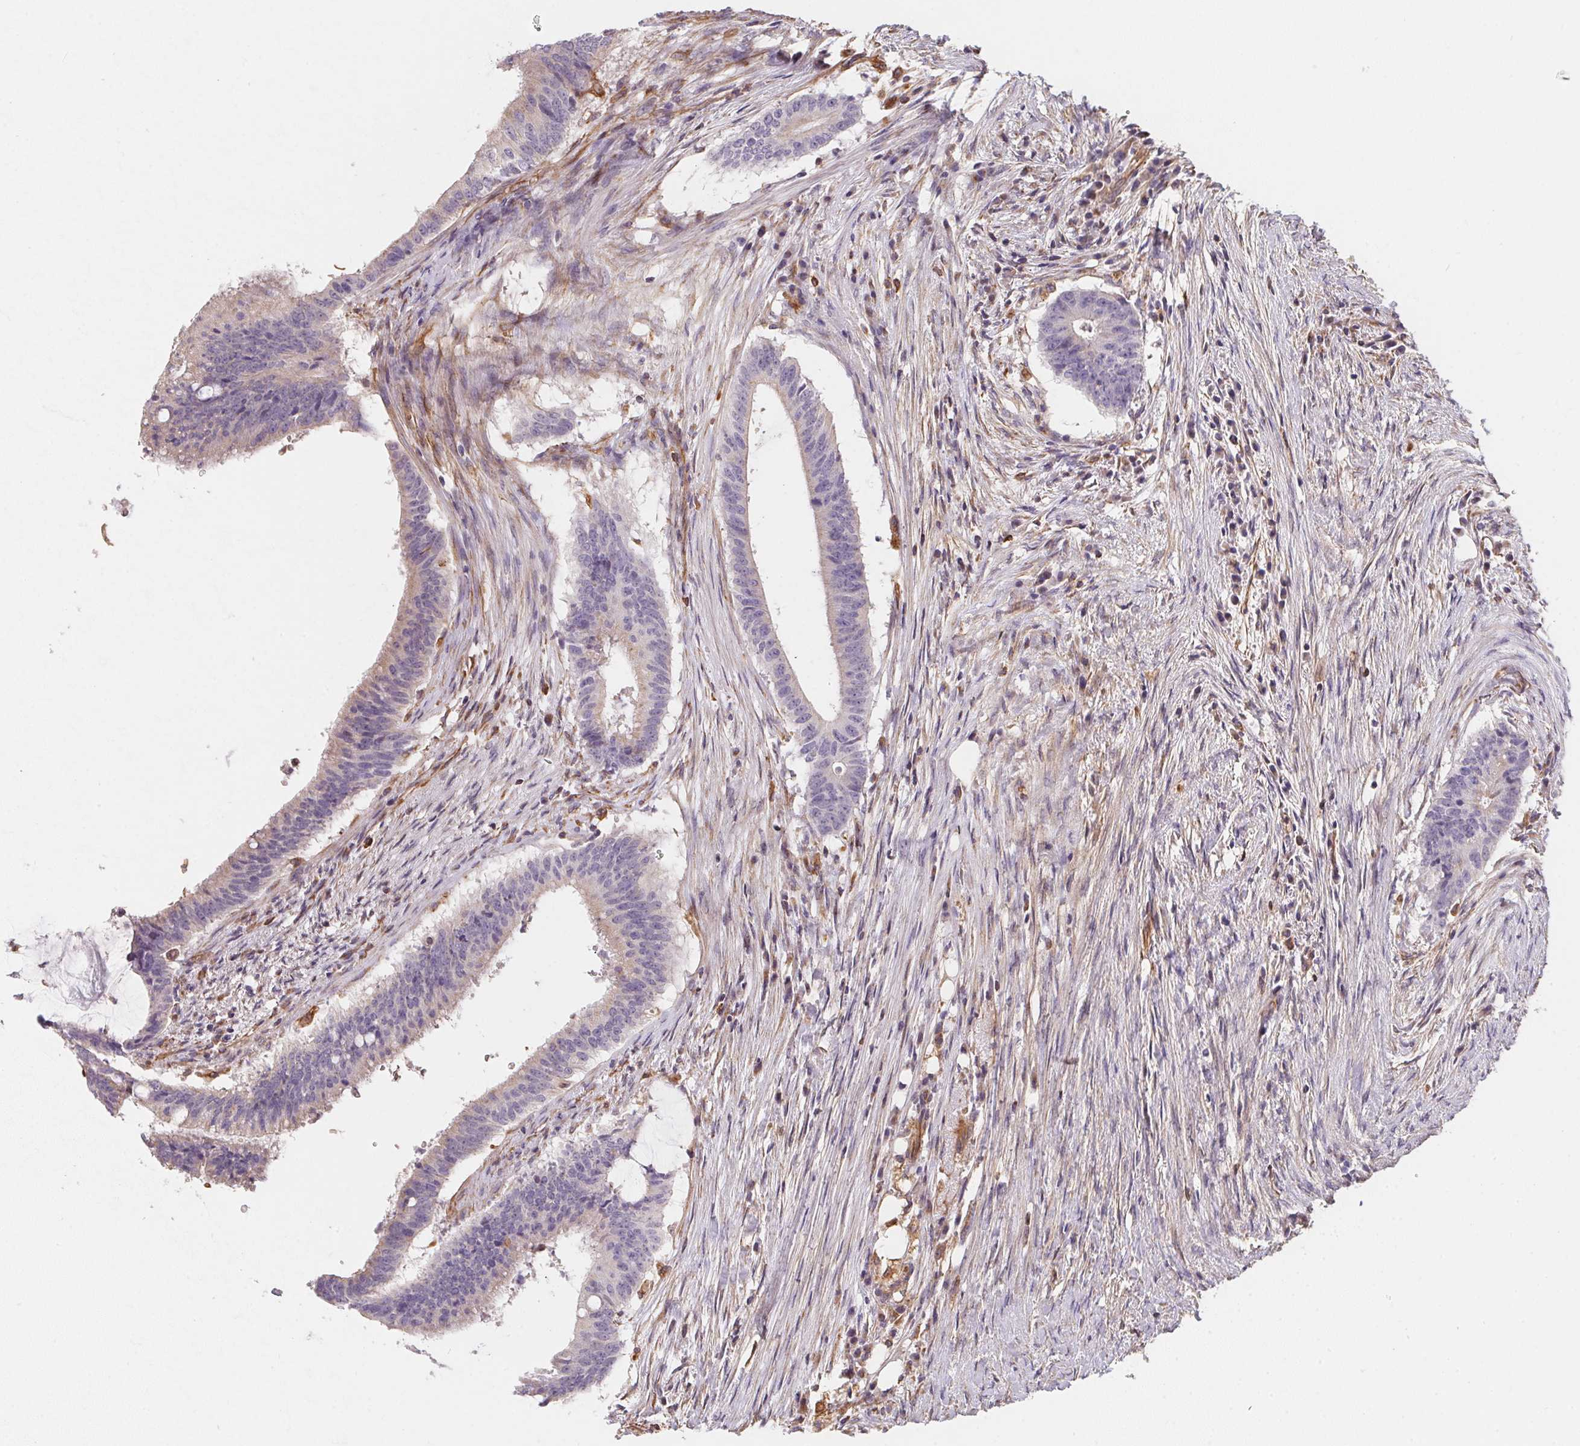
{"staining": {"intensity": "negative", "quantity": "none", "location": "none"}, "tissue": "colorectal cancer", "cell_type": "Tumor cells", "image_type": "cancer", "snomed": [{"axis": "morphology", "description": "Adenocarcinoma, NOS"}, {"axis": "topography", "description": "Colon"}], "caption": "Protein analysis of colorectal adenocarcinoma shows no significant staining in tumor cells. (DAB (3,3'-diaminobenzidine) immunohistochemistry (IHC) with hematoxylin counter stain).", "gene": "TBKBP1", "patient": {"sex": "female", "age": 43}}